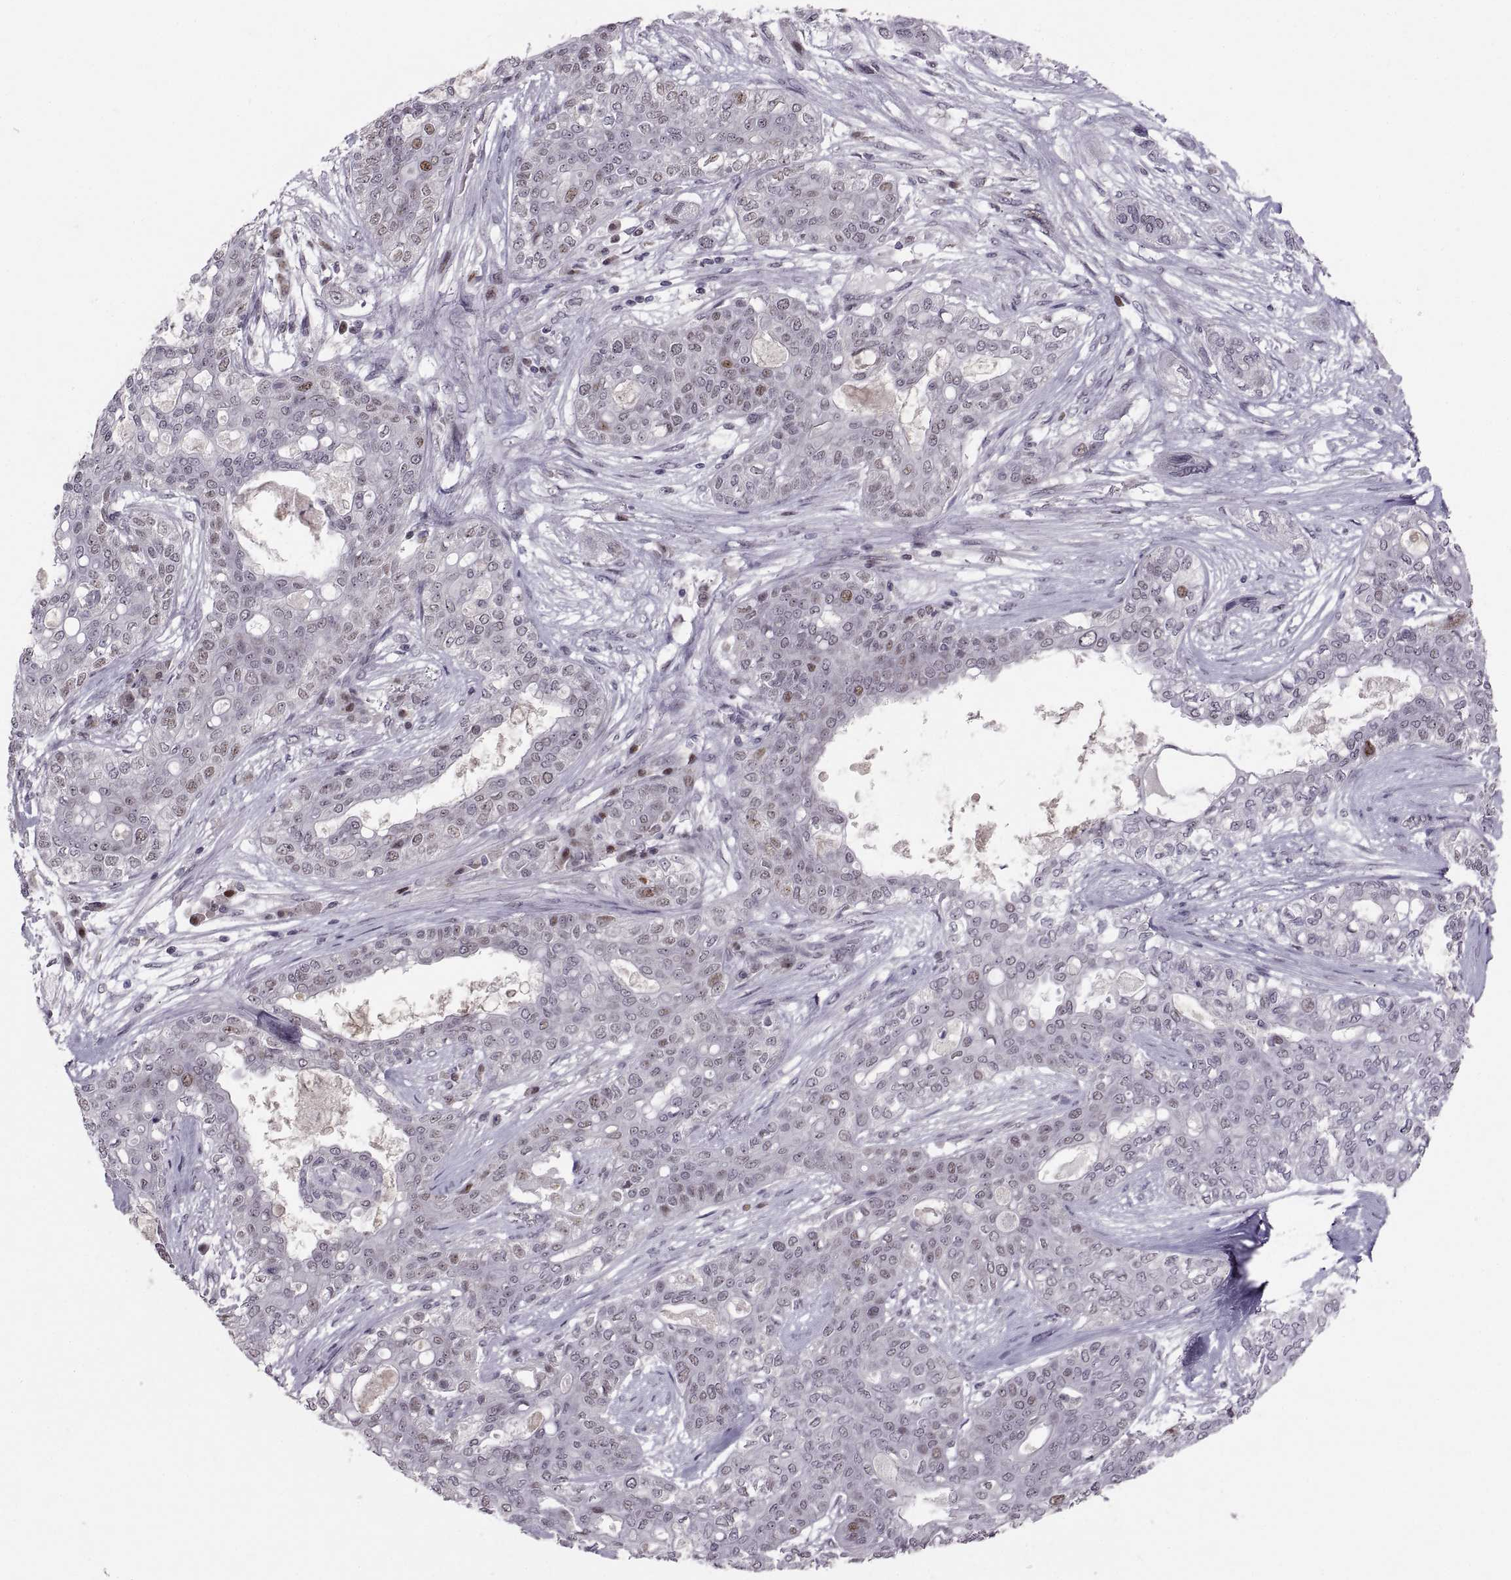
{"staining": {"intensity": "moderate", "quantity": "<25%", "location": "nuclear"}, "tissue": "lung cancer", "cell_type": "Tumor cells", "image_type": "cancer", "snomed": [{"axis": "morphology", "description": "Squamous cell carcinoma, NOS"}, {"axis": "topography", "description": "Lung"}], "caption": "Immunohistochemical staining of human squamous cell carcinoma (lung) displays low levels of moderate nuclear positivity in about <25% of tumor cells.", "gene": "SNAI1", "patient": {"sex": "female", "age": 70}}